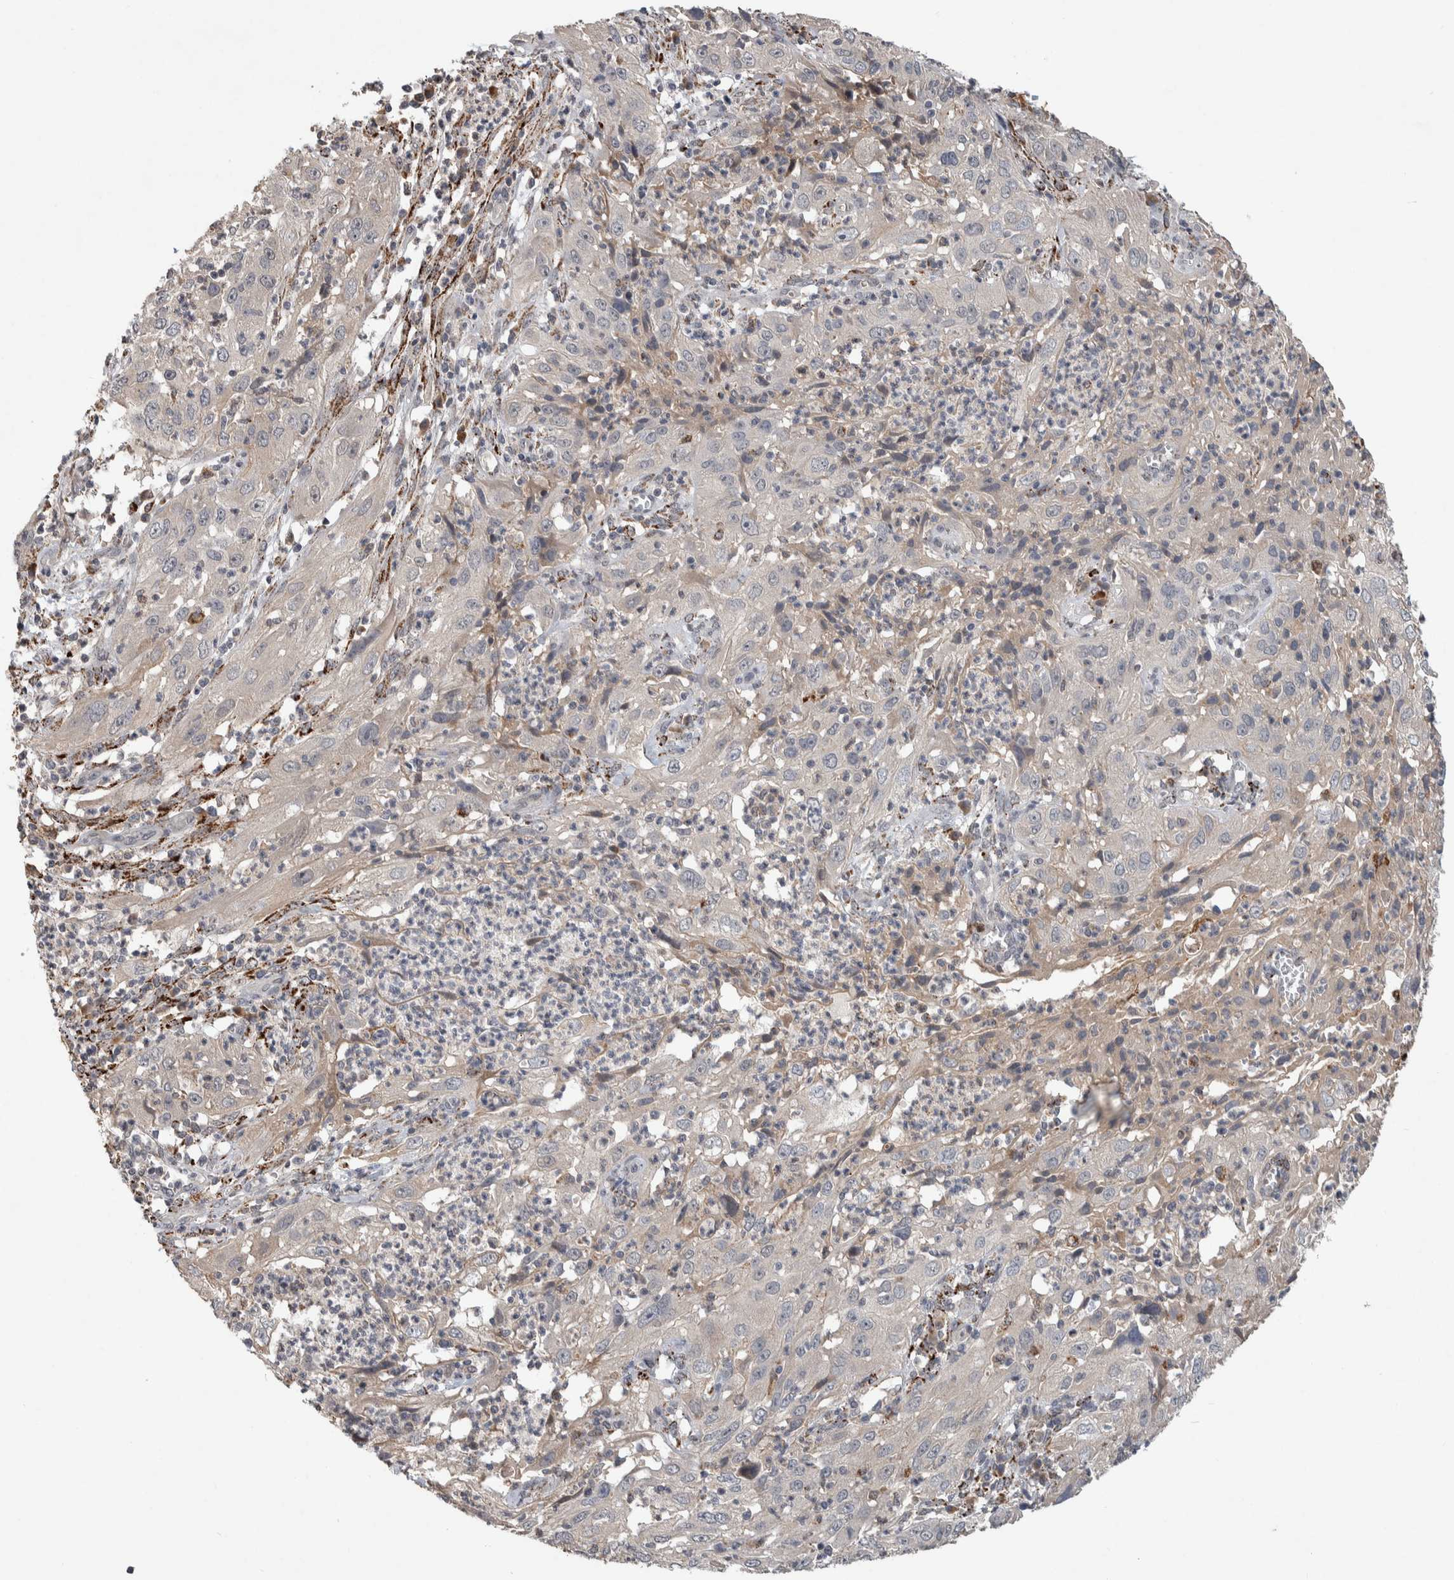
{"staining": {"intensity": "negative", "quantity": "none", "location": "none"}, "tissue": "cervical cancer", "cell_type": "Tumor cells", "image_type": "cancer", "snomed": [{"axis": "morphology", "description": "Squamous cell carcinoma, NOS"}, {"axis": "topography", "description": "Cervix"}], "caption": "A high-resolution image shows IHC staining of cervical cancer, which displays no significant positivity in tumor cells.", "gene": "CHRM3", "patient": {"sex": "female", "age": 32}}